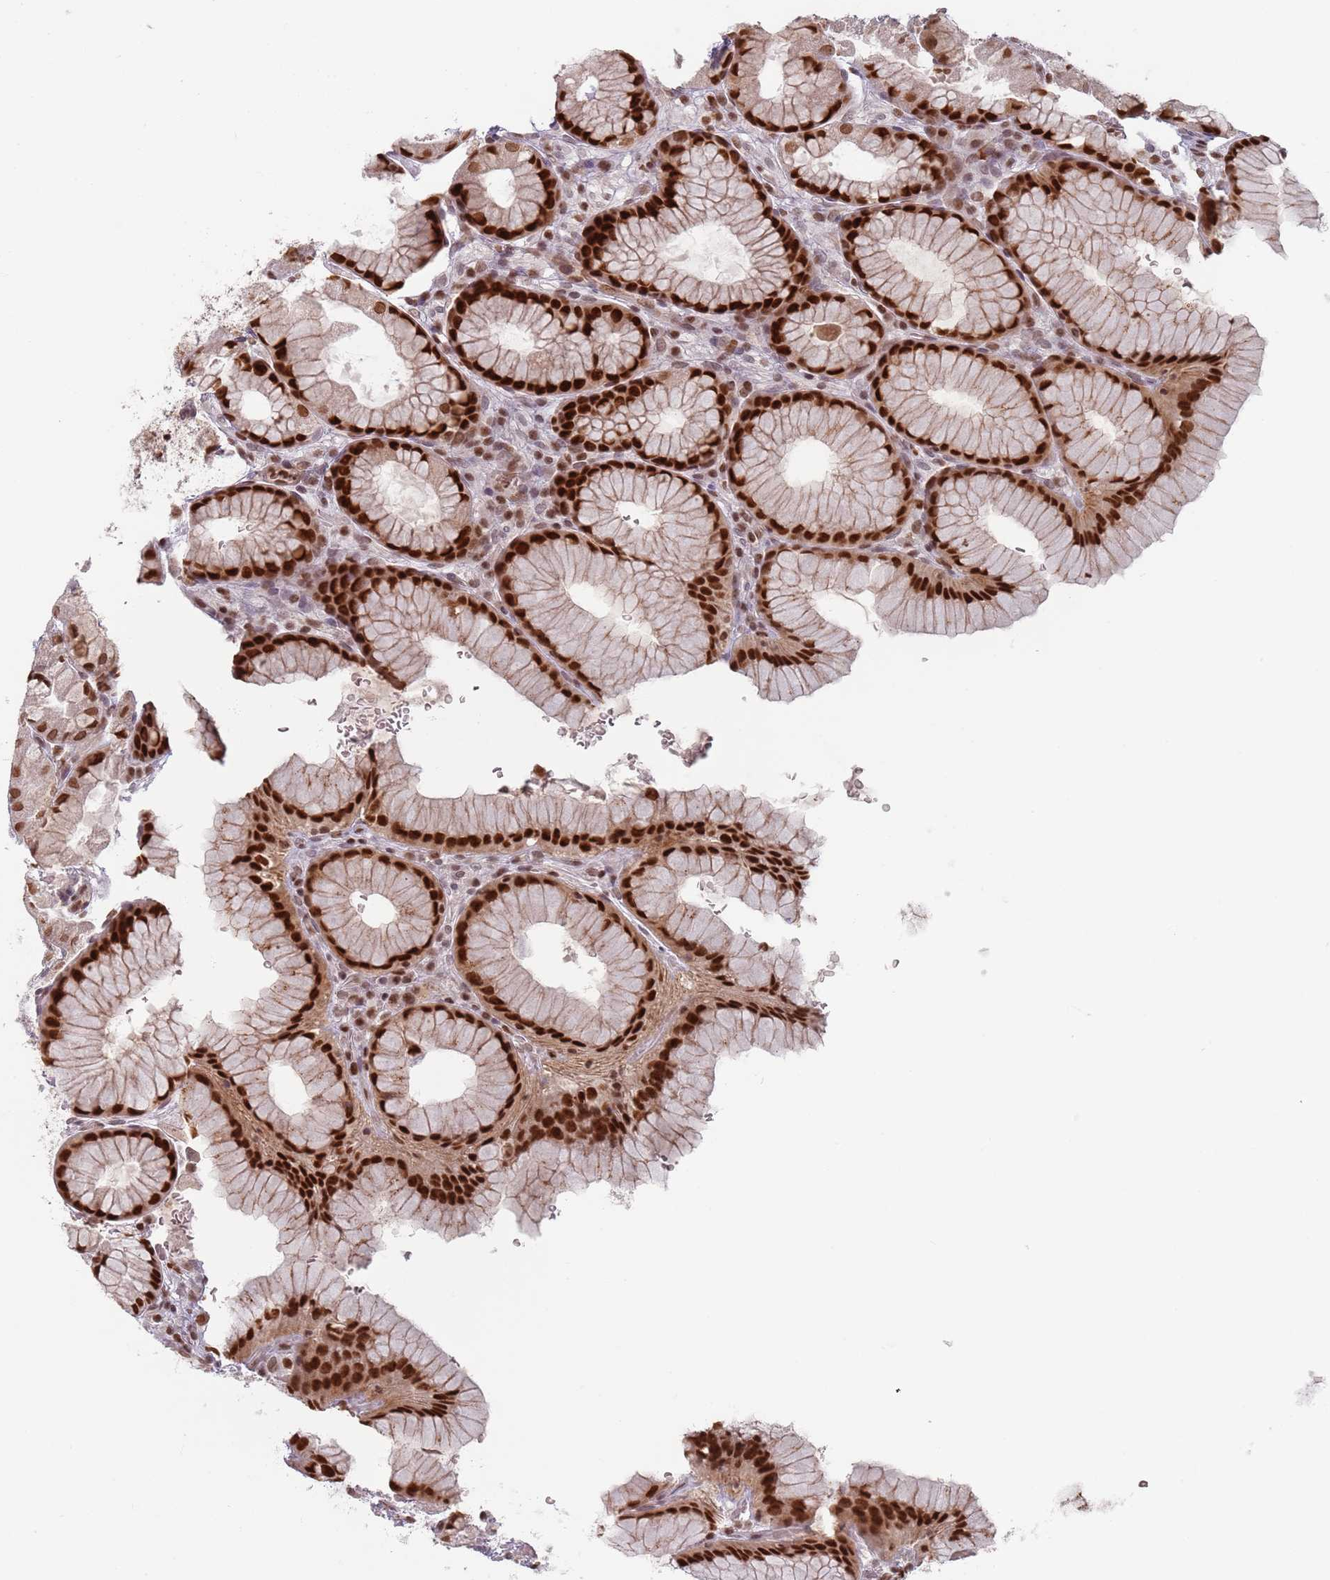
{"staining": {"intensity": "strong", "quantity": ">75%", "location": "nuclear"}, "tissue": "stomach", "cell_type": "Glandular cells", "image_type": "normal", "snomed": [{"axis": "morphology", "description": "Normal tissue, NOS"}, {"axis": "topography", "description": "Stomach"}], "caption": "Glandular cells show strong nuclear expression in about >75% of cells in unremarkable stomach. (Brightfield microscopy of DAB IHC at high magnification).", "gene": "NUP50", "patient": {"sex": "male", "age": 57}}